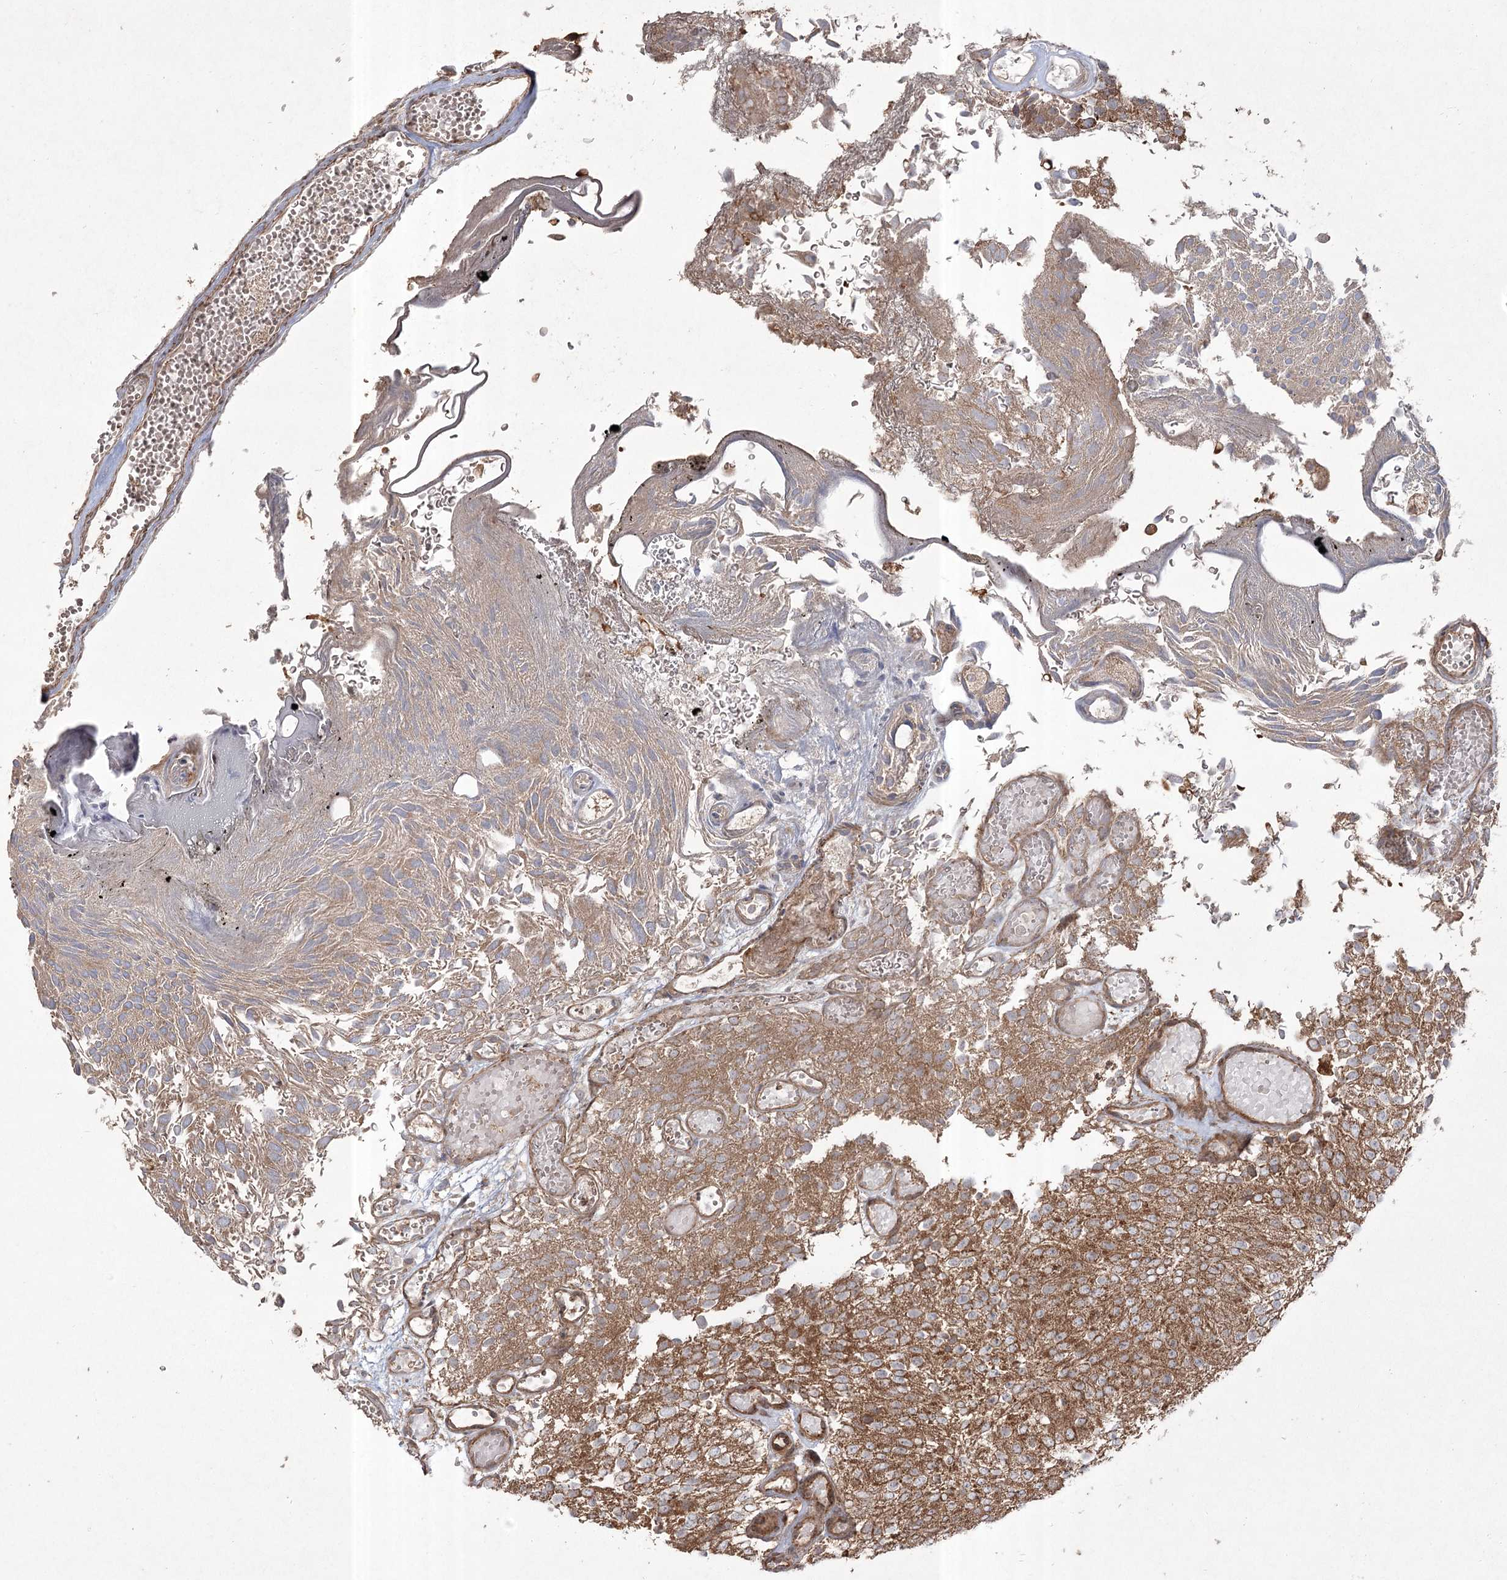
{"staining": {"intensity": "strong", "quantity": "25%-75%", "location": "cytoplasmic/membranous"}, "tissue": "urothelial cancer", "cell_type": "Tumor cells", "image_type": "cancer", "snomed": [{"axis": "morphology", "description": "Urothelial carcinoma, Low grade"}, {"axis": "topography", "description": "Urinary bladder"}], "caption": "Tumor cells reveal high levels of strong cytoplasmic/membranous expression in about 25%-75% of cells in human urothelial cancer.", "gene": "CPLANE1", "patient": {"sex": "male", "age": 78}}